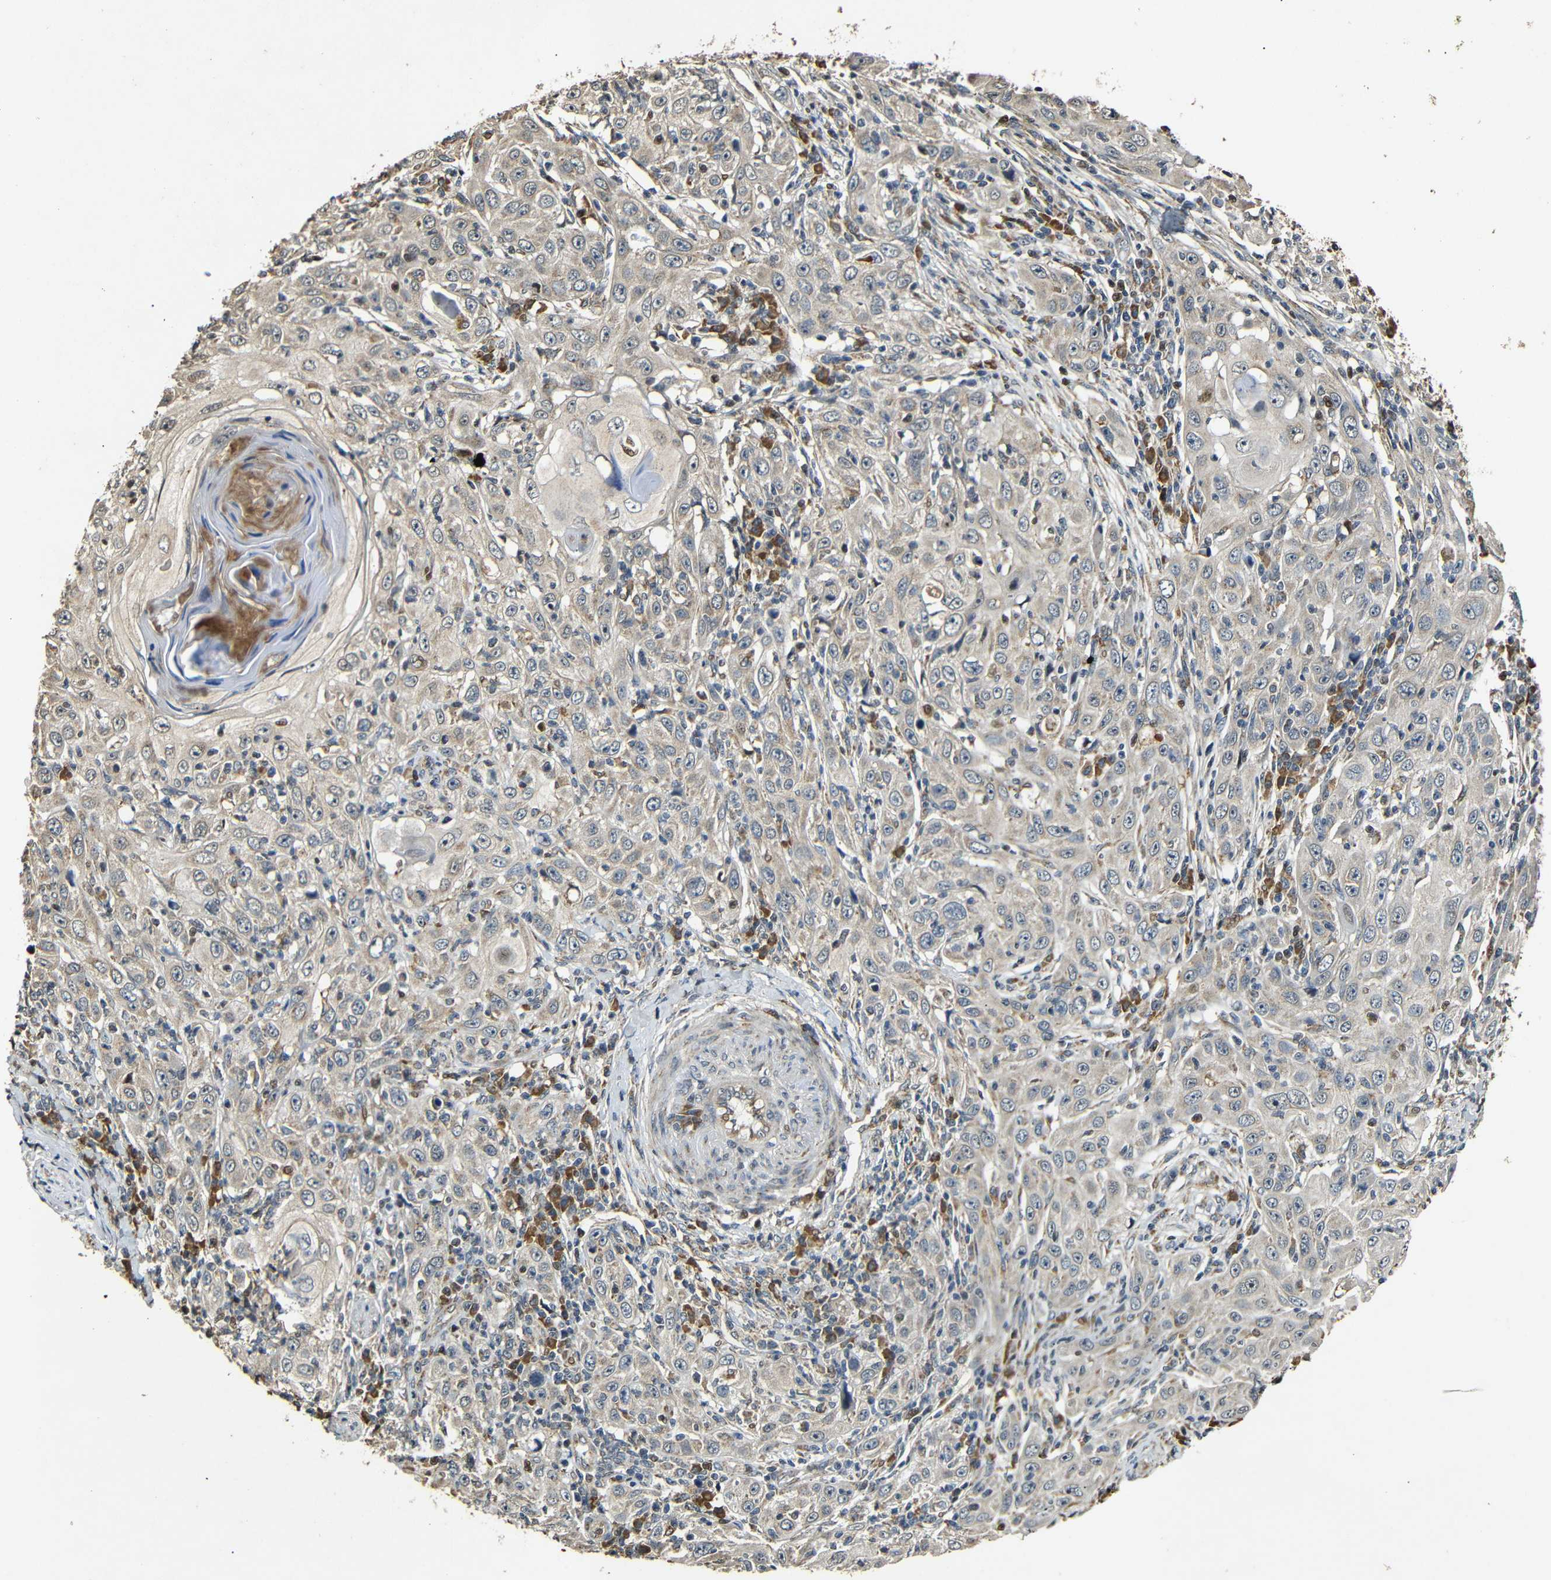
{"staining": {"intensity": "weak", "quantity": ">75%", "location": "cytoplasmic/membranous"}, "tissue": "skin cancer", "cell_type": "Tumor cells", "image_type": "cancer", "snomed": [{"axis": "morphology", "description": "Squamous cell carcinoma, NOS"}, {"axis": "topography", "description": "Skin"}], "caption": "Immunohistochemistry (IHC) of skin cancer (squamous cell carcinoma) displays low levels of weak cytoplasmic/membranous positivity in approximately >75% of tumor cells. The staining was performed using DAB to visualize the protein expression in brown, while the nuclei were stained in blue with hematoxylin (Magnification: 20x).", "gene": "KAZALD1", "patient": {"sex": "female", "age": 88}}